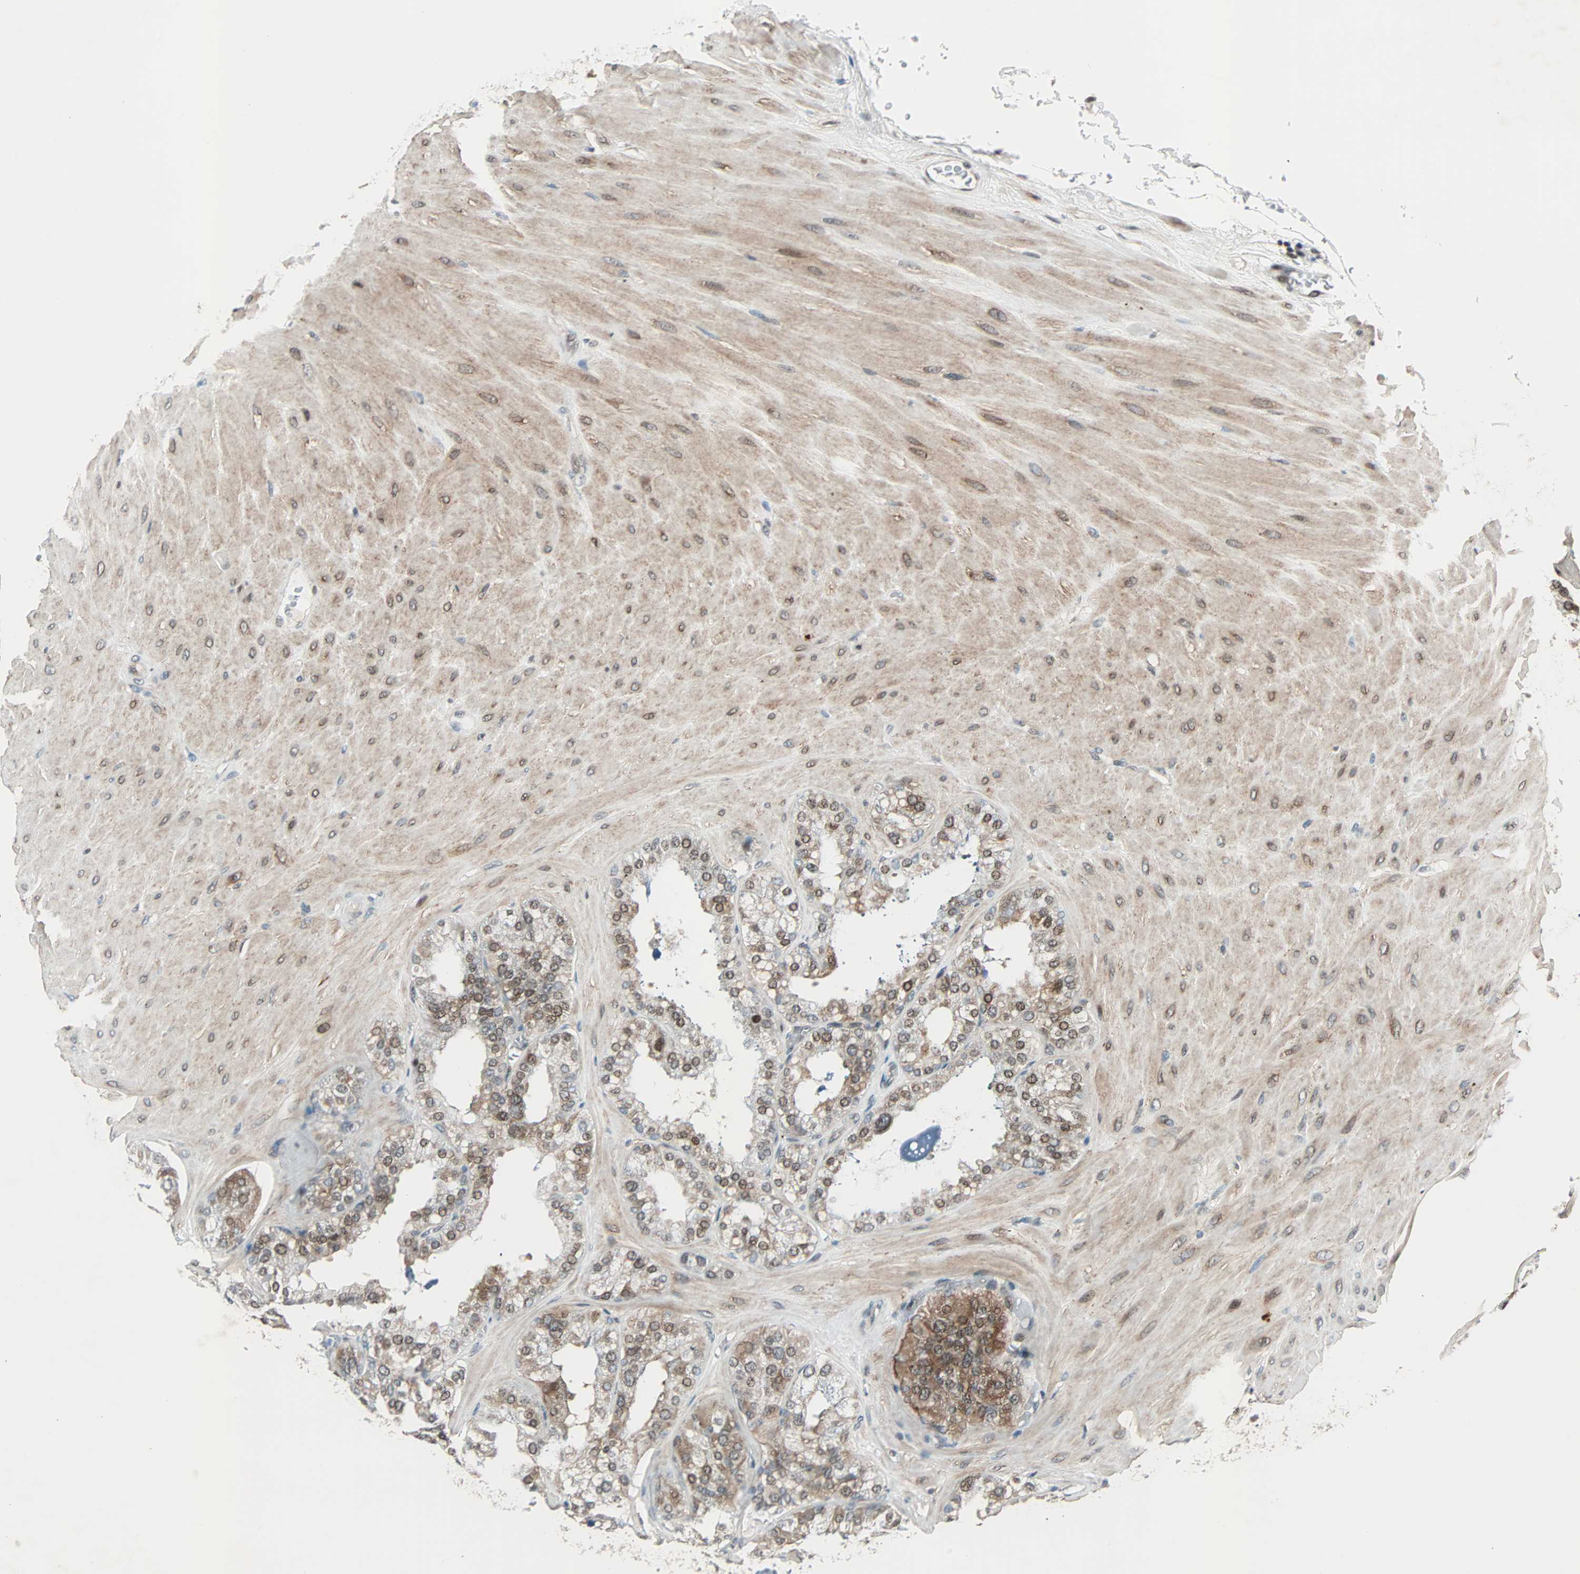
{"staining": {"intensity": "moderate", "quantity": ">75%", "location": "cytoplasmic/membranous,nuclear"}, "tissue": "seminal vesicle", "cell_type": "Glandular cells", "image_type": "normal", "snomed": [{"axis": "morphology", "description": "Normal tissue, NOS"}, {"axis": "topography", "description": "Prostate"}, {"axis": "topography", "description": "Seminal veicle"}], "caption": "IHC (DAB (3,3'-diaminobenzidine)) staining of unremarkable human seminal vesicle demonstrates moderate cytoplasmic/membranous,nuclear protein expression in approximately >75% of glandular cells. The staining was performed using DAB to visualize the protein expression in brown, while the nuclei were stained in blue with hematoxylin (Magnification: 20x).", "gene": "CBX4", "patient": {"sex": "male", "age": 51}}